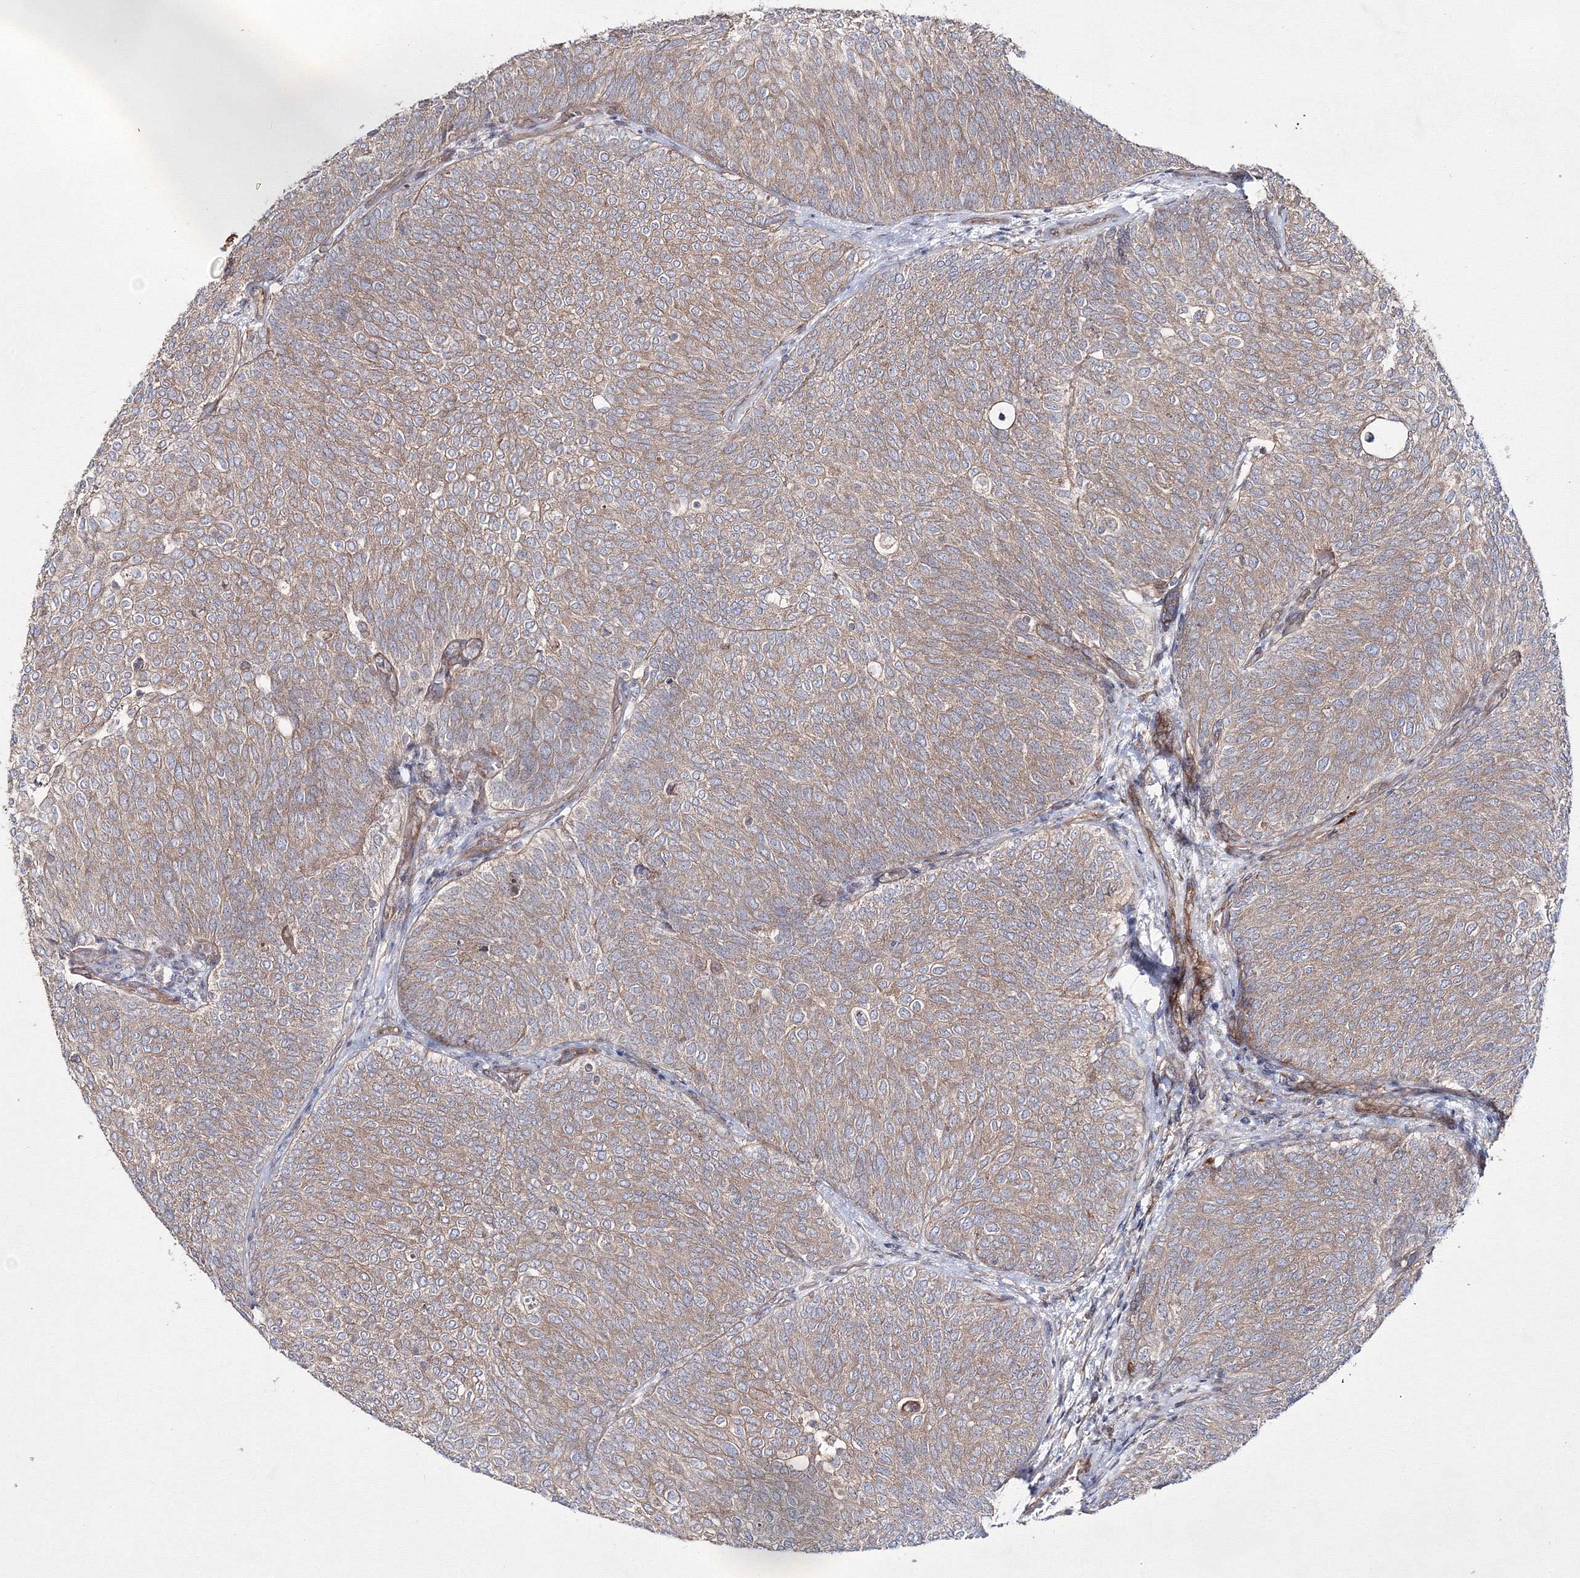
{"staining": {"intensity": "weak", "quantity": ">75%", "location": "cytoplasmic/membranous"}, "tissue": "urothelial cancer", "cell_type": "Tumor cells", "image_type": "cancer", "snomed": [{"axis": "morphology", "description": "Urothelial carcinoma, Low grade"}, {"axis": "topography", "description": "Urinary bladder"}], "caption": "Urothelial cancer stained with a protein marker demonstrates weak staining in tumor cells.", "gene": "EXOC6", "patient": {"sex": "female", "age": 79}}